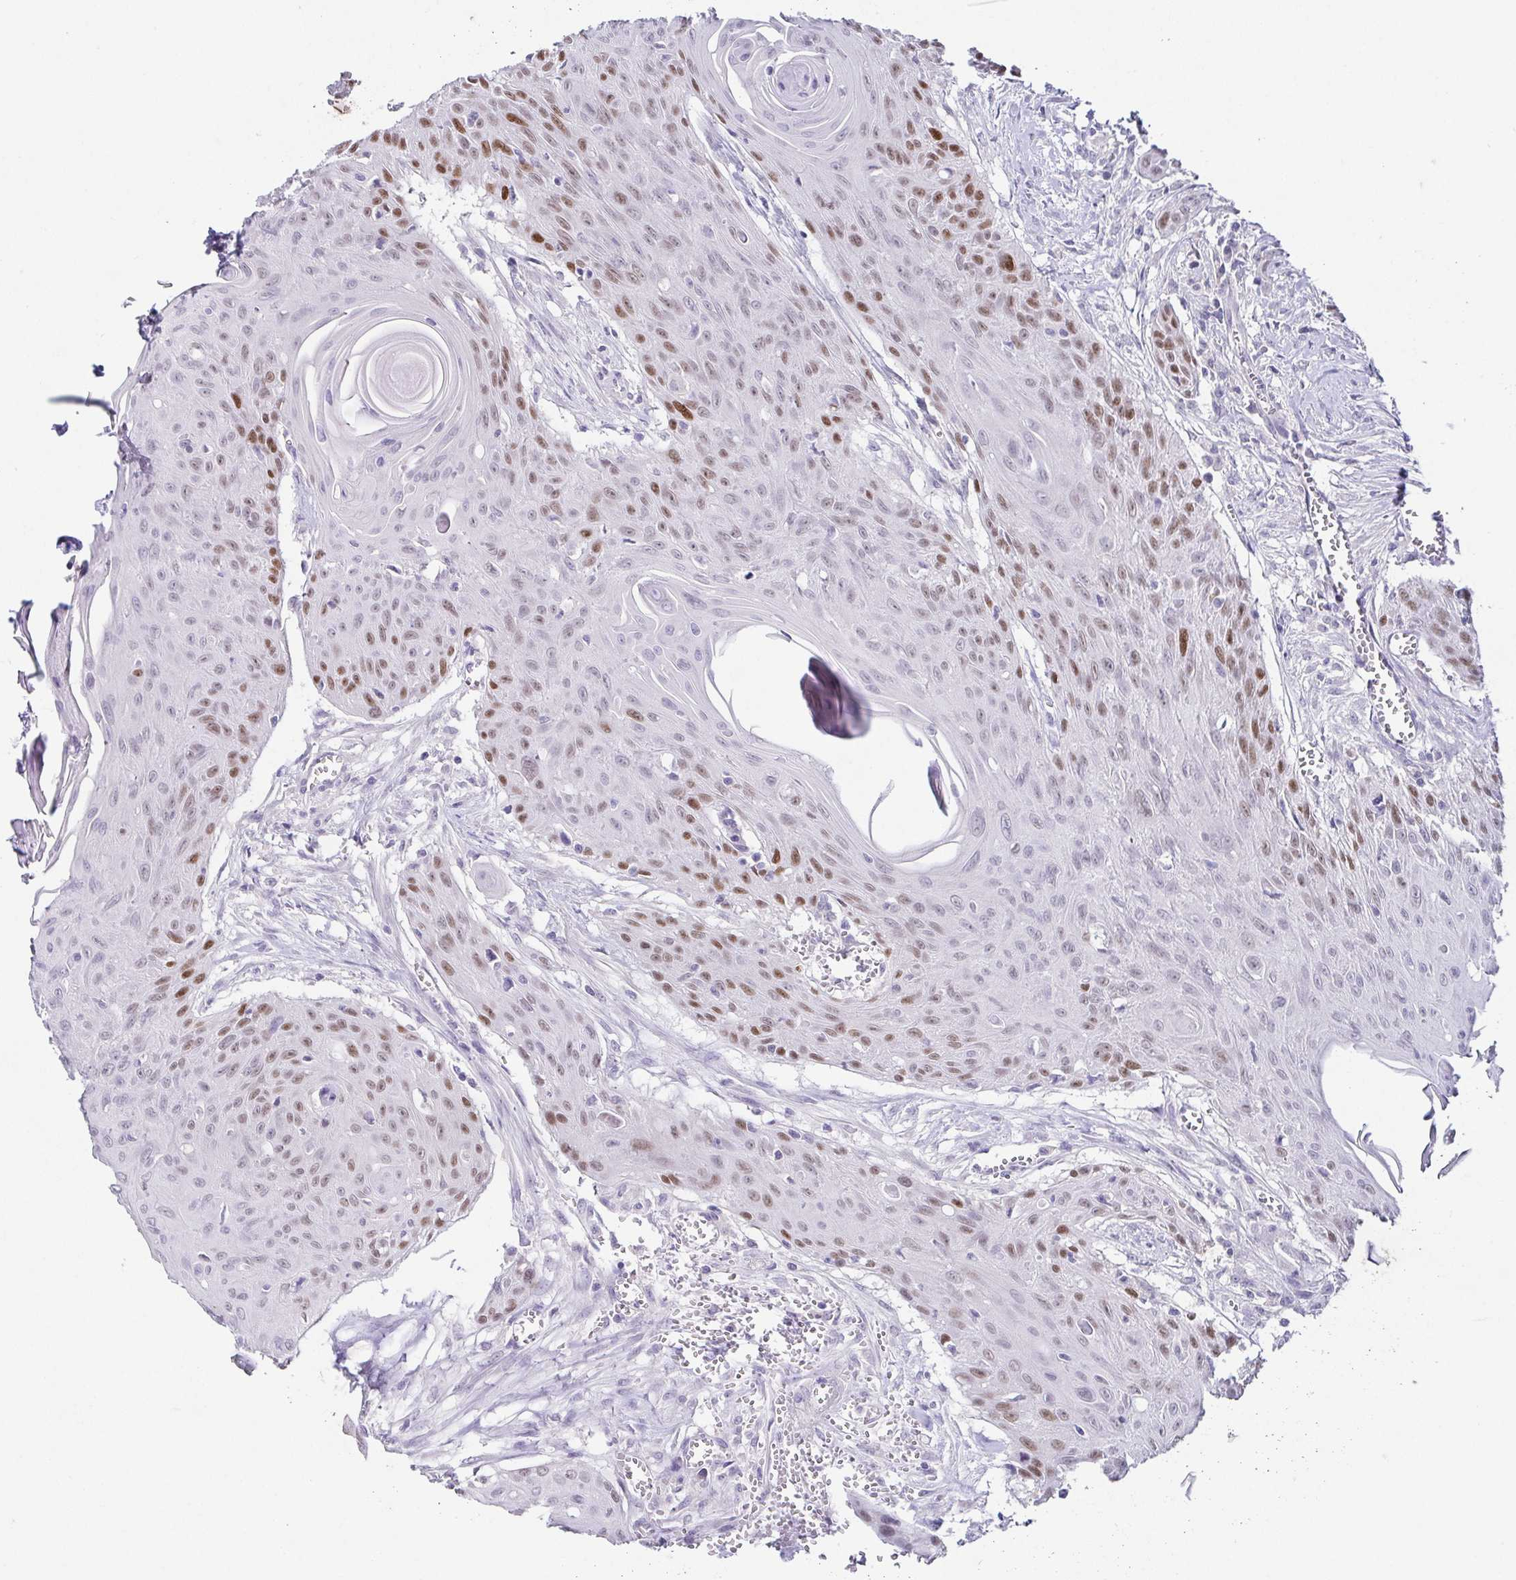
{"staining": {"intensity": "moderate", "quantity": "<25%", "location": "nuclear"}, "tissue": "head and neck cancer", "cell_type": "Tumor cells", "image_type": "cancer", "snomed": [{"axis": "morphology", "description": "Squamous cell carcinoma, NOS"}, {"axis": "topography", "description": "Lymph node"}, {"axis": "topography", "description": "Salivary gland"}, {"axis": "topography", "description": "Head-Neck"}], "caption": "Immunohistochemistry staining of squamous cell carcinoma (head and neck), which shows low levels of moderate nuclear expression in approximately <25% of tumor cells indicating moderate nuclear protein positivity. The staining was performed using DAB (3,3'-diaminobenzidine) (brown) for protein detection and nuclei were counterstained in hematoxylin (blue).", "gene": "TP73", "patient": {"sex": "female", "age": 74}}